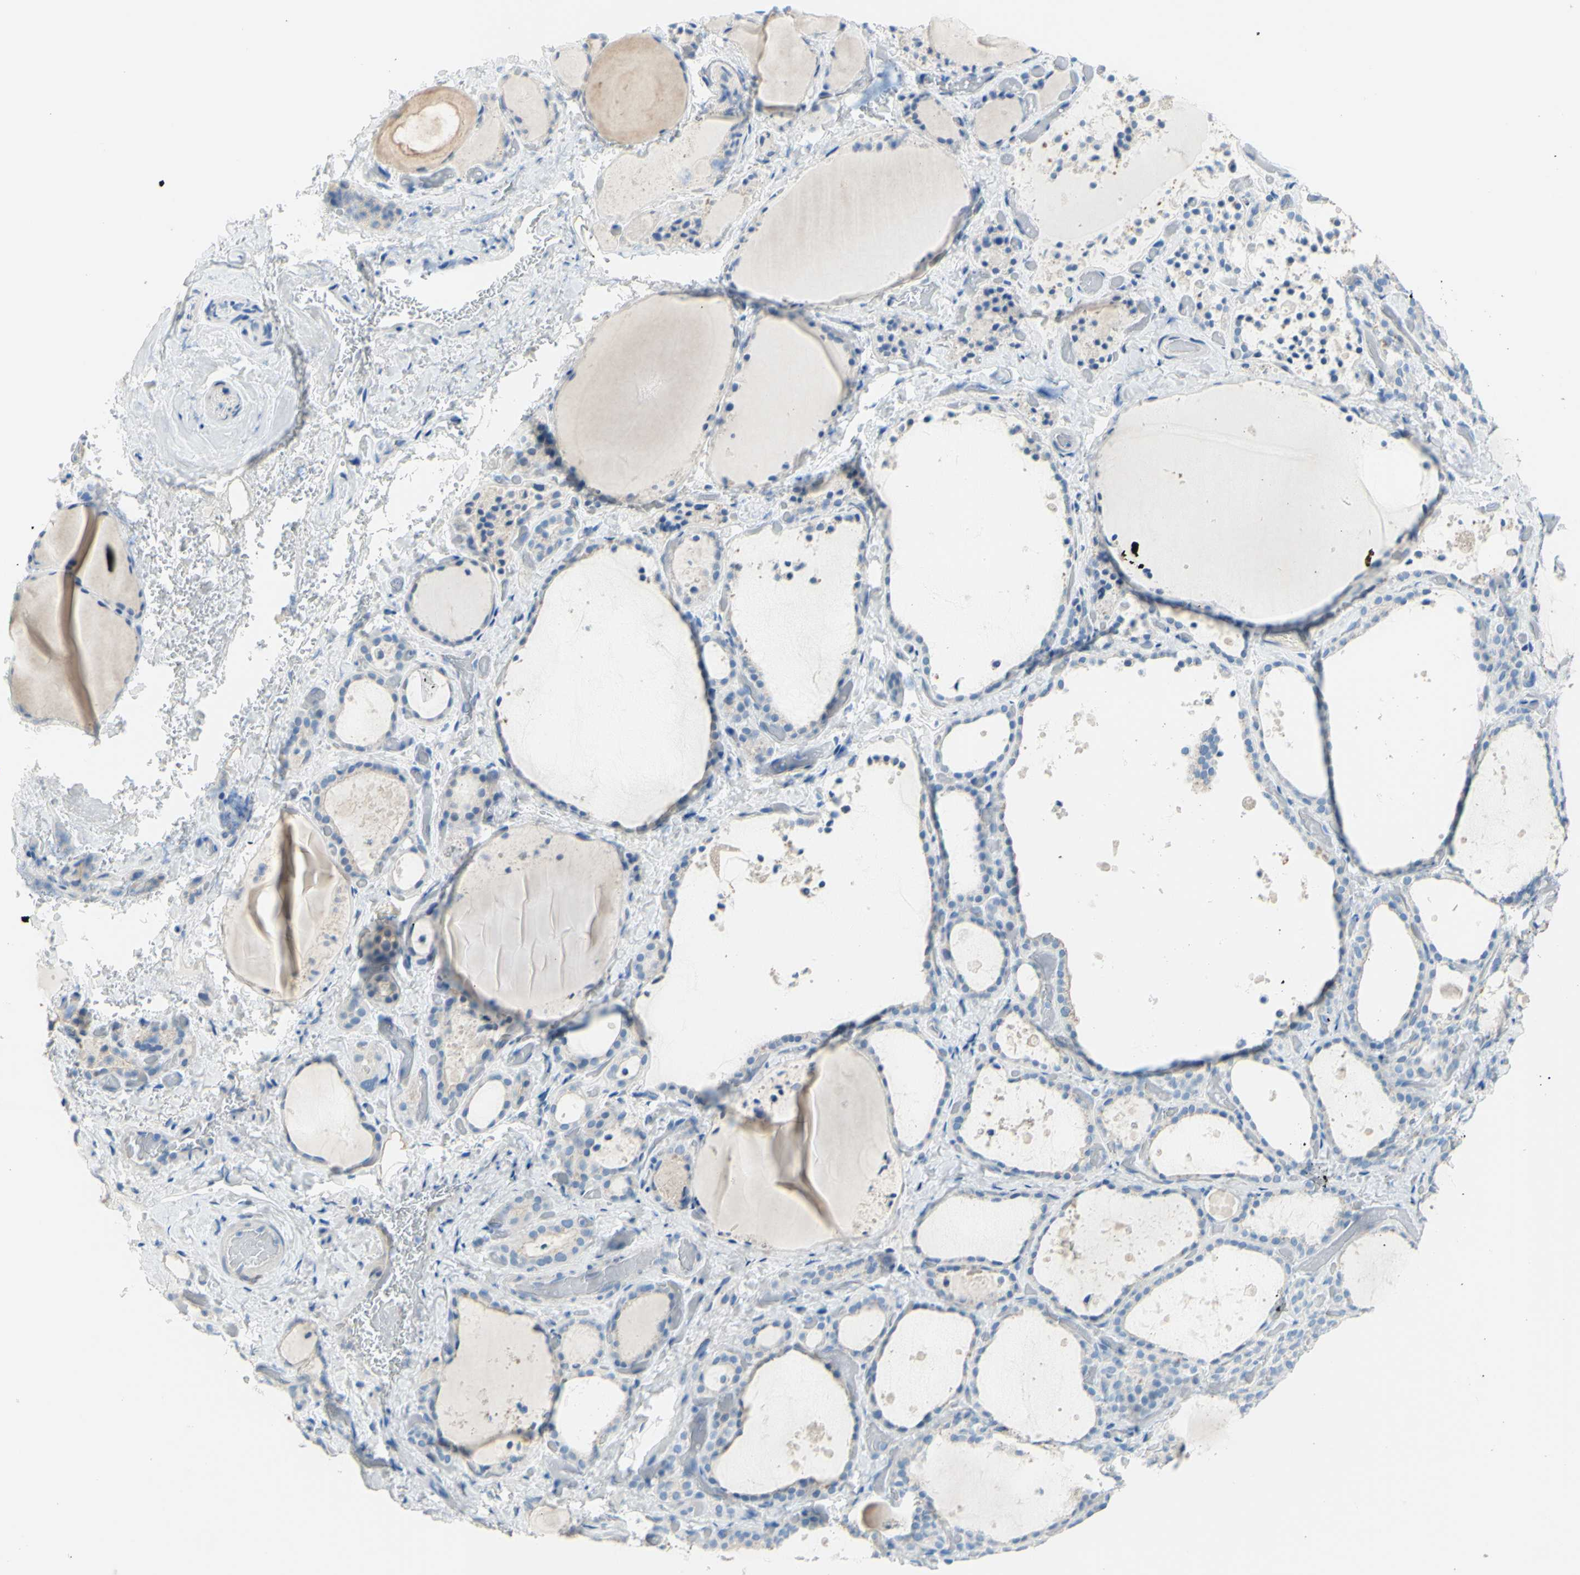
{"staining": {"intensity": "weak", "quantity": "<25%", "location": "cytoplasmic/membranous"}, "tissue": "thyroid gland", "cell_type": "Glandular cells", "image_type": "normal", "snomed": [{"axis": "morphology", "description": "Normal tissue, NOS"}, {"axis": "topography", "description": "Thyroid gland"}], "caption": "DAB (3,3'-diaminobenzidine) immunohistochemical staining of benign thyroid gland demonstrates no significant positivity in glandular cells. (Stains: DAB IHC with hematoxylin counter stain, Microscopy: brightfield microscopy at high magnification).", "gene": "SLC1A2", "patient": {"sex": "female", "age": 44}}